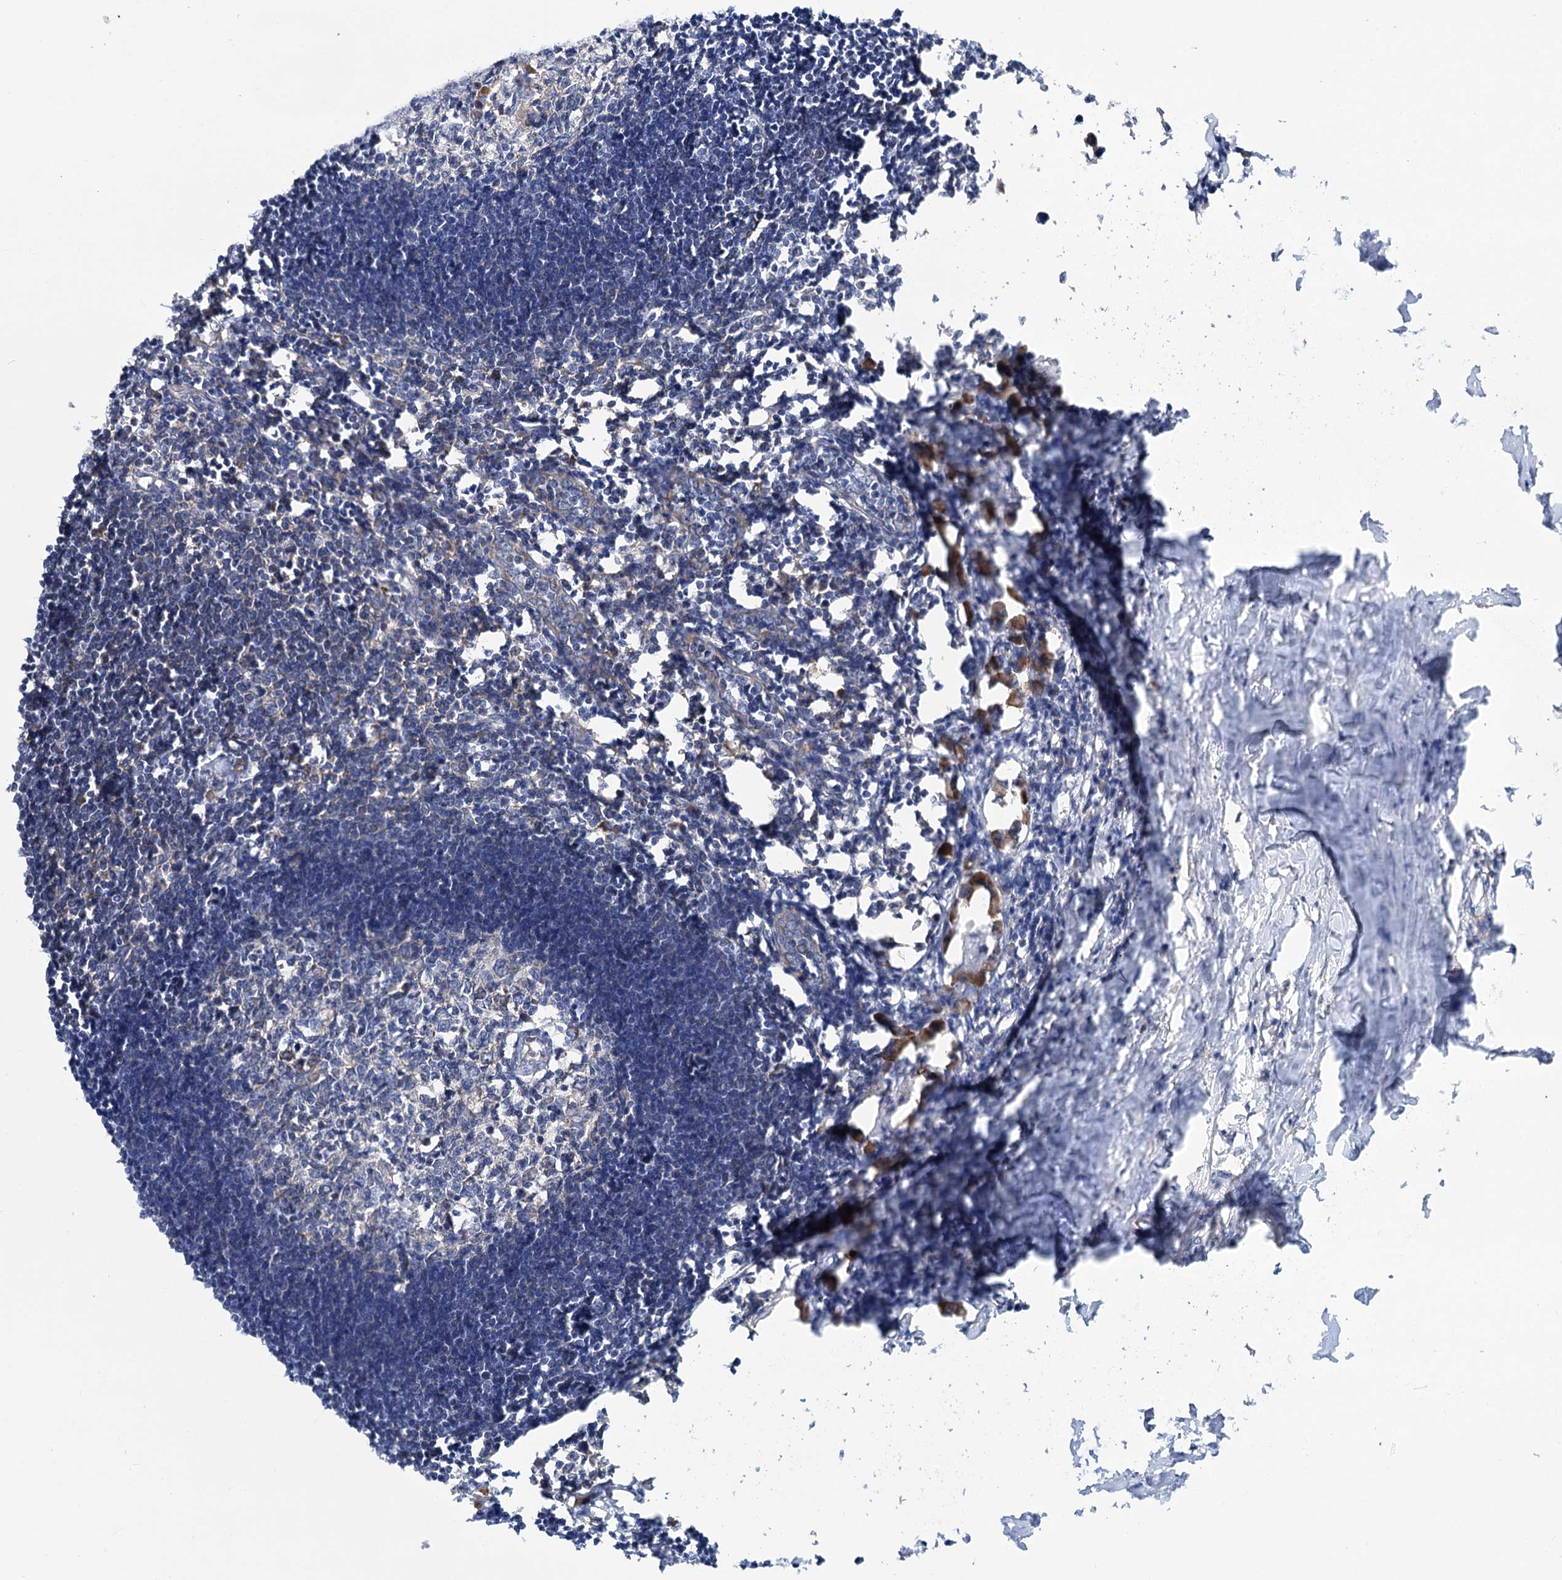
{"staining": {"intensity": "negative", "quantity": "none", "location": "none"}, "tissue": "lymph node", "cell_type": "Germinal center cells", "image_type": "normal", "snomed": [{"axis": "morphology", "description": "Normal tissue, NOS"}, {"axis": "morphology", "description": "Malignant melanoma, Metastatic site"}, {"axis": "topography", "description": "Lymph node"}], "caption": "High power microscopy photomicrograph of an IHC image of unremarkable lymph node, revealing no significant expression in germinal center cells. Nuclei are stained in blue.", "gene": "TRIM55", "patient": {"sex": "male", "age": 41}}